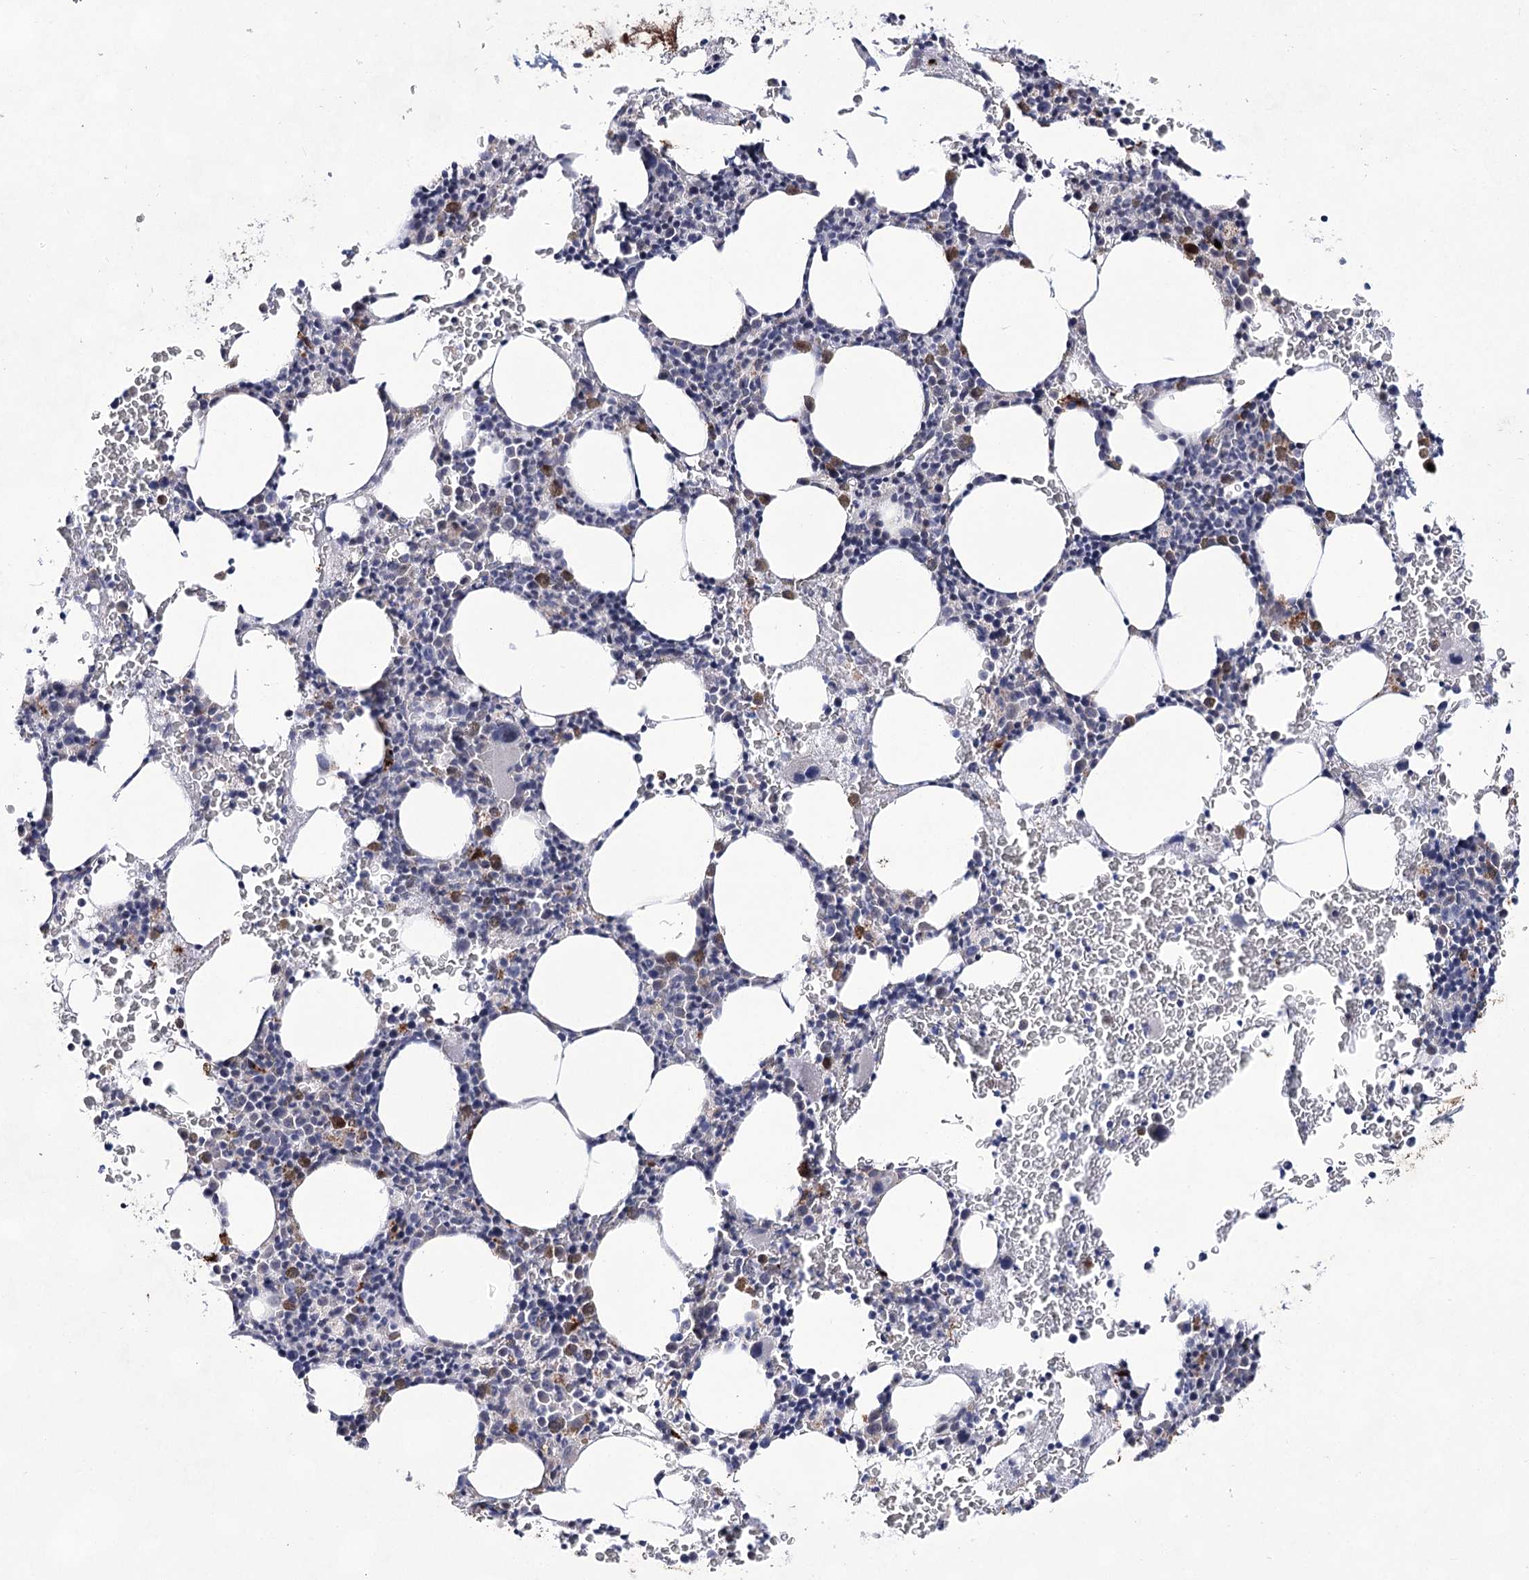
{"staining": {"intensity": "negative", "quantity": "none", "location": "none"}, "tissue": "bone marrow", "cell_type": "Hematopoietic cells", "image_type": "normal", "snomed": [{"axis": "morphology", "description": "Normal tissue, NOS"}, {"axis": "topography", "description": "Bone marrow"}], "caption": "The IHC micrograph has no significant staining in hematopoietic cells of bone marrow.", "gene": "UGDH", "patient": {"sex": "male", "age": 79}}